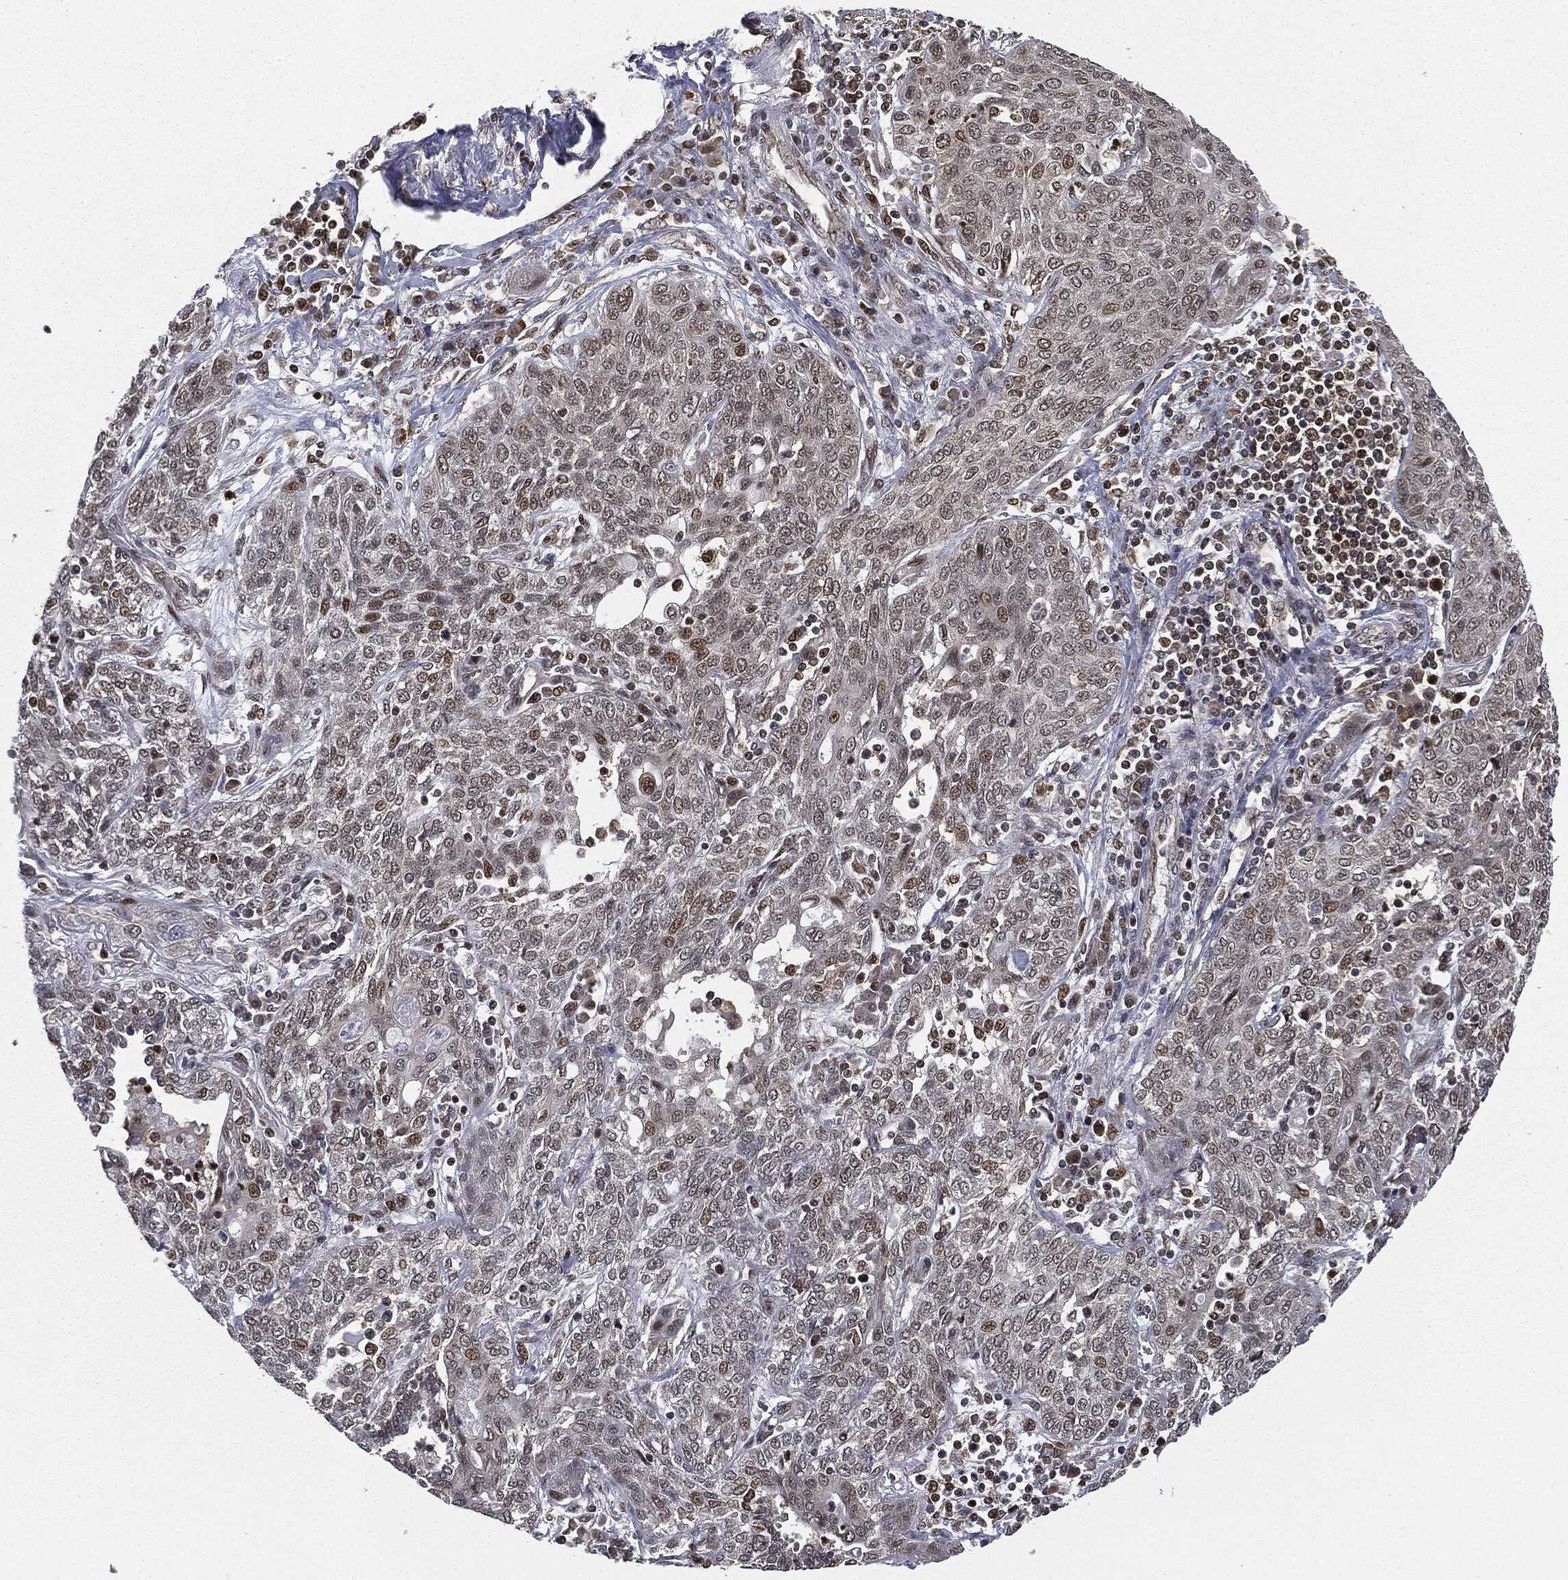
{"staining": {"intensity": "moderate", "quantity": "<25%", "location": "nuclear"}, "tissue": "lung cancer", "cell_type": "Tumor cells", "image_type": "cancer", "snomed": [{"axis": "morphology", "description": "Squamous cell carcinoma, NOS"}, {"axis": "topography", "description": "Lung"}], "caption": "Immunohistochemistry (IHC) (DAB (3,3'-diaminobenzidine)) staining of lung cancer (squamous cell carcinoma) displays moderate nuclear protein positivity in approximately <25% of tumor cells. Nuclei are stained in blue.", "gene": "TBC1D22A", "patient": {"sex": "female", "age": 70}}